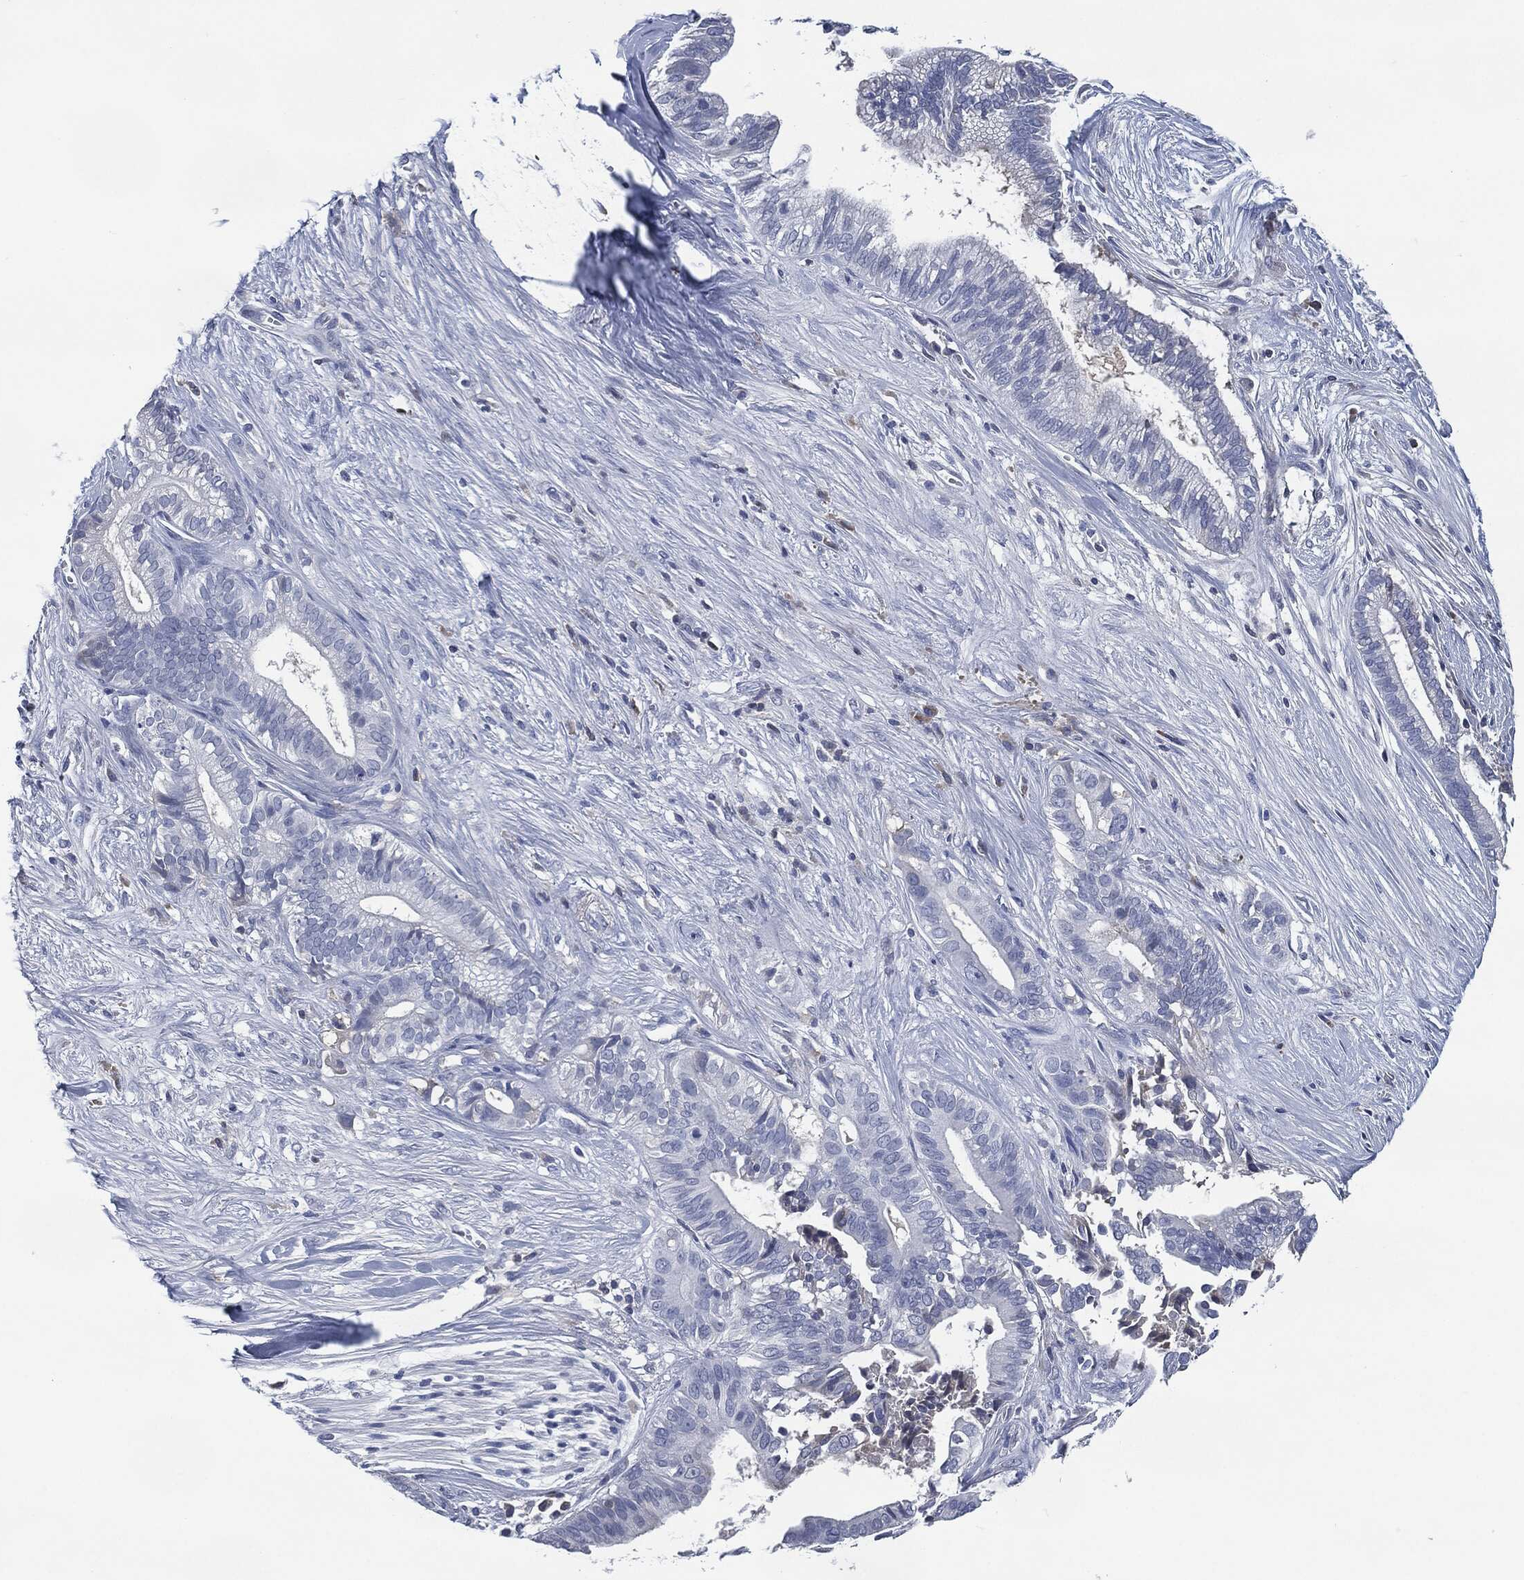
{"staining": {"intensity": "negative", "quantity": "none", "location": "none"}, "tissue": "pancreatic cancer", "cell_type": "Tumor cells", "image_type": "cancer", "snomed": [{"axis": "morphology", "description": "Adenocarcinoma, NOS"}, {"axis": "topography", "description": "Pancreas"}], "caption": "There is no significant expression in tumor cells of adenocarcinoma (pancreatic).", "gene": "IL2RG", "patient": {"sex": "male", "age": 61}}